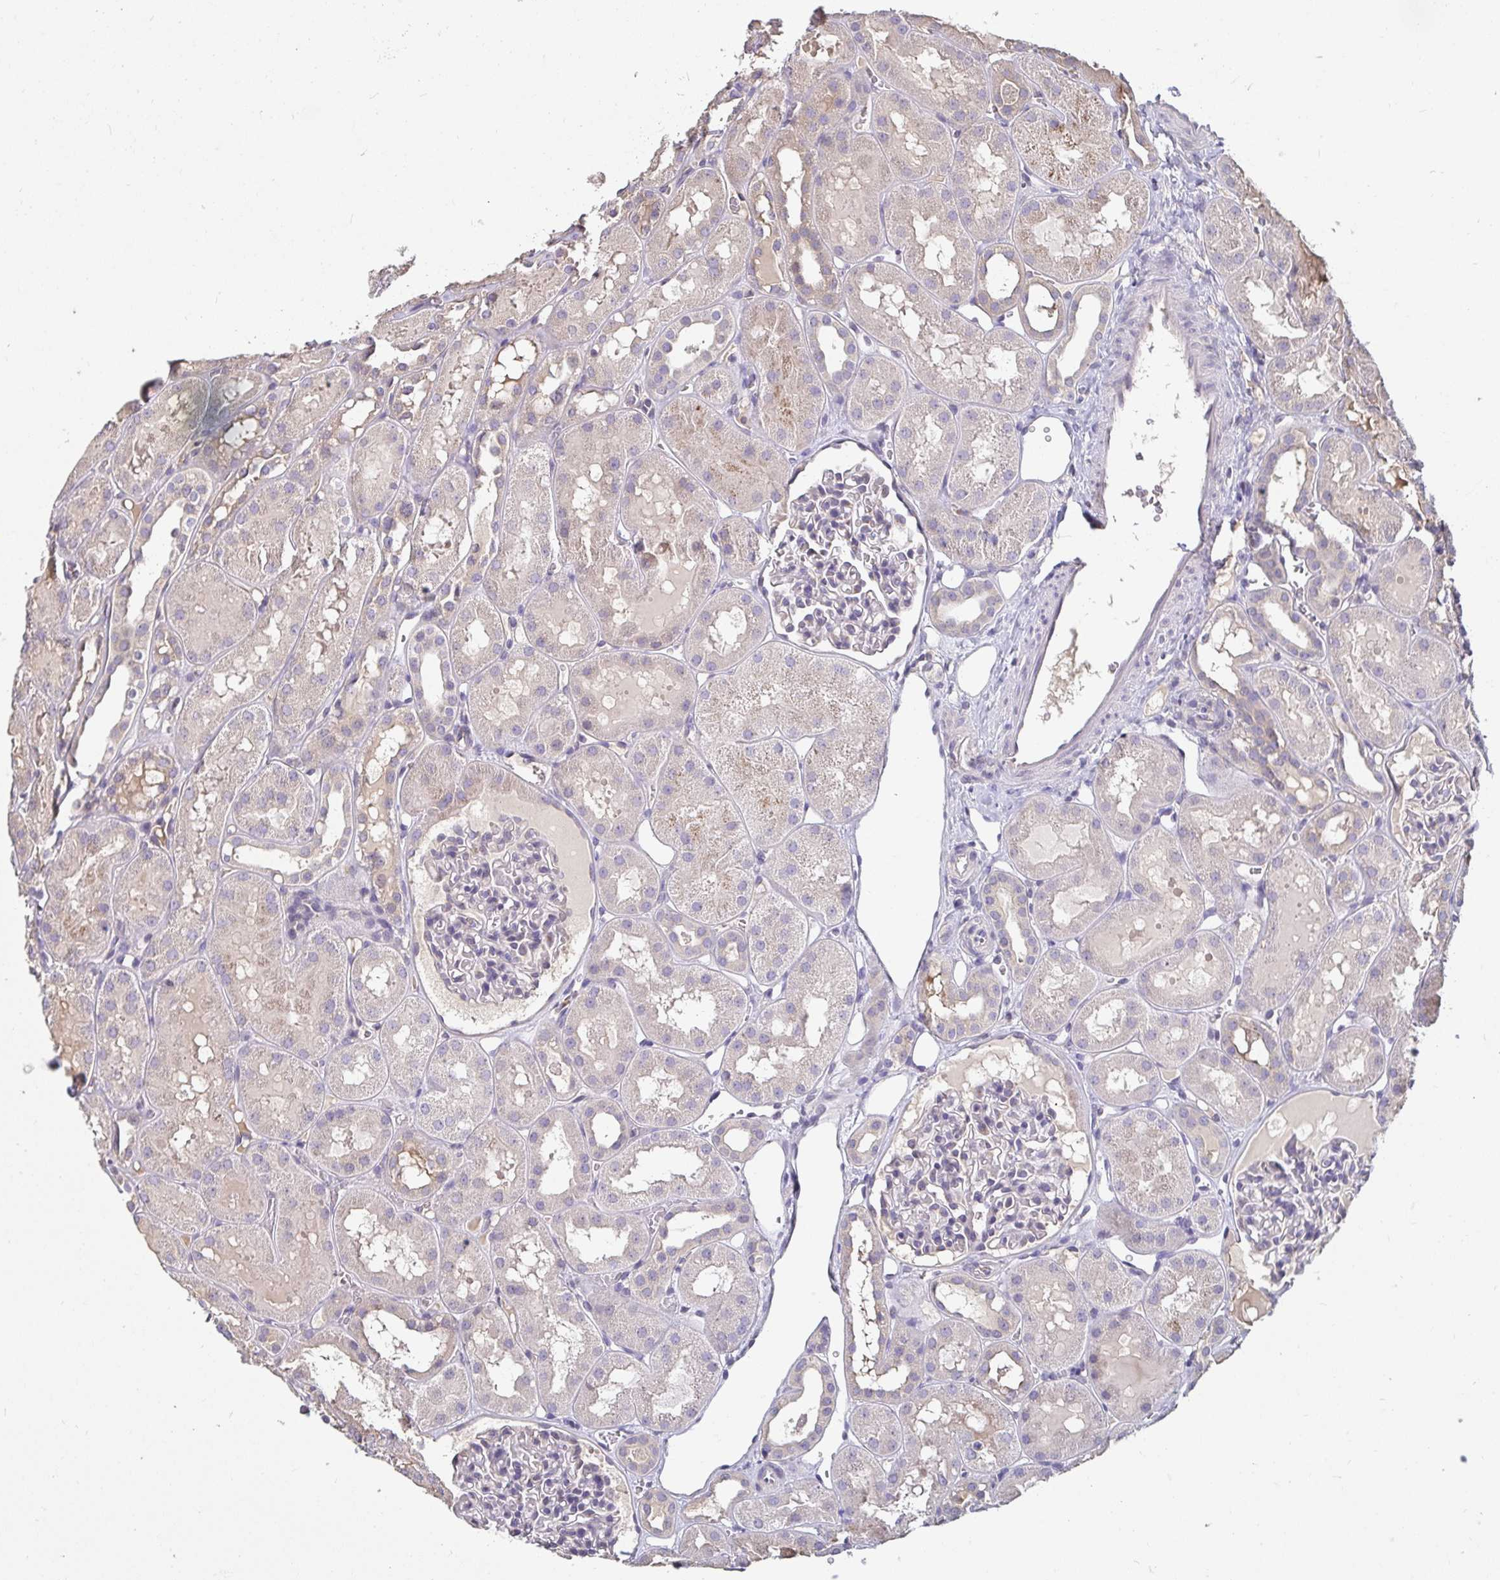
{"staining": {"intensity": "negative", "quantity": "none", "location": "none"}, "tissue": "kidney", "cell_type": "Cells in glomeruli", "image_type": "normal", "snomed": [{"axis": "morphology", "description": "Normal tissue, NOS"}, {"axis": "topography", "description": "Kidney"}, {"axis": "topography", "description": "Urinary bladder"}], "caption": "This is an immunohistochemistry (IHC) image of unremarkable human kidney. There is no staining in cells in glomeruli.", "gene": "ANLN", "patient": {"sex": "male", "age": 16}}